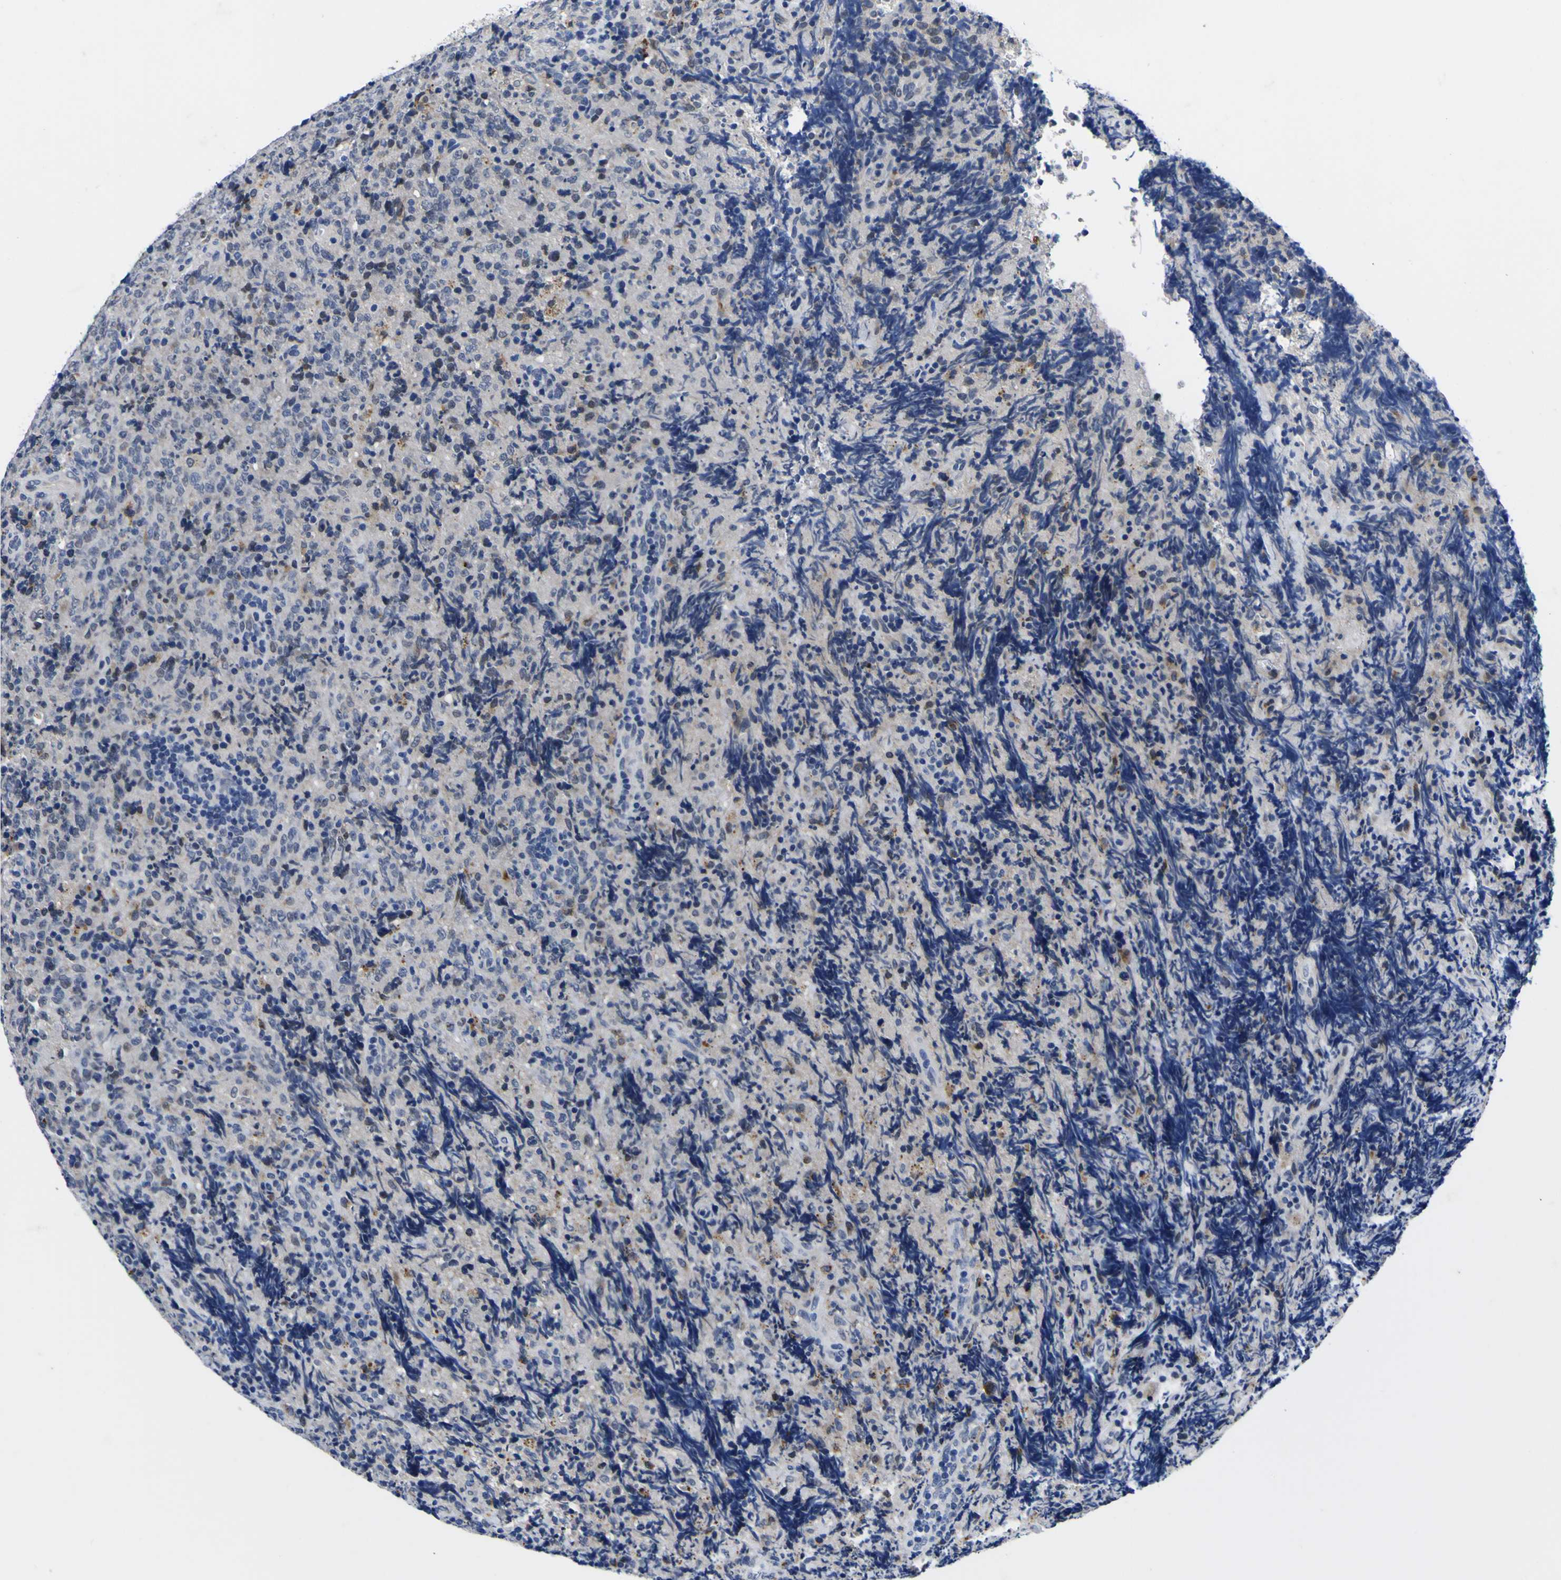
{"staining": {"intensity": "negative", "quantity": "none", "location": "none"}, "tissue": "lymphoma", "cell_type": "Tumor cells", "image_type": "cancer", "snomed": [{"axis": "morphology", "description": "Malignant lymphoma, non-Hodgkin's type, High grade"}, {"axis": "topography", "description": "Tonsil"}], "caption": "The photomicrograph reveals no significant expression in tumor cells of lymphoma.", "gene": "IGFLR1", "patient": {"sex": "female", "age": 36}}